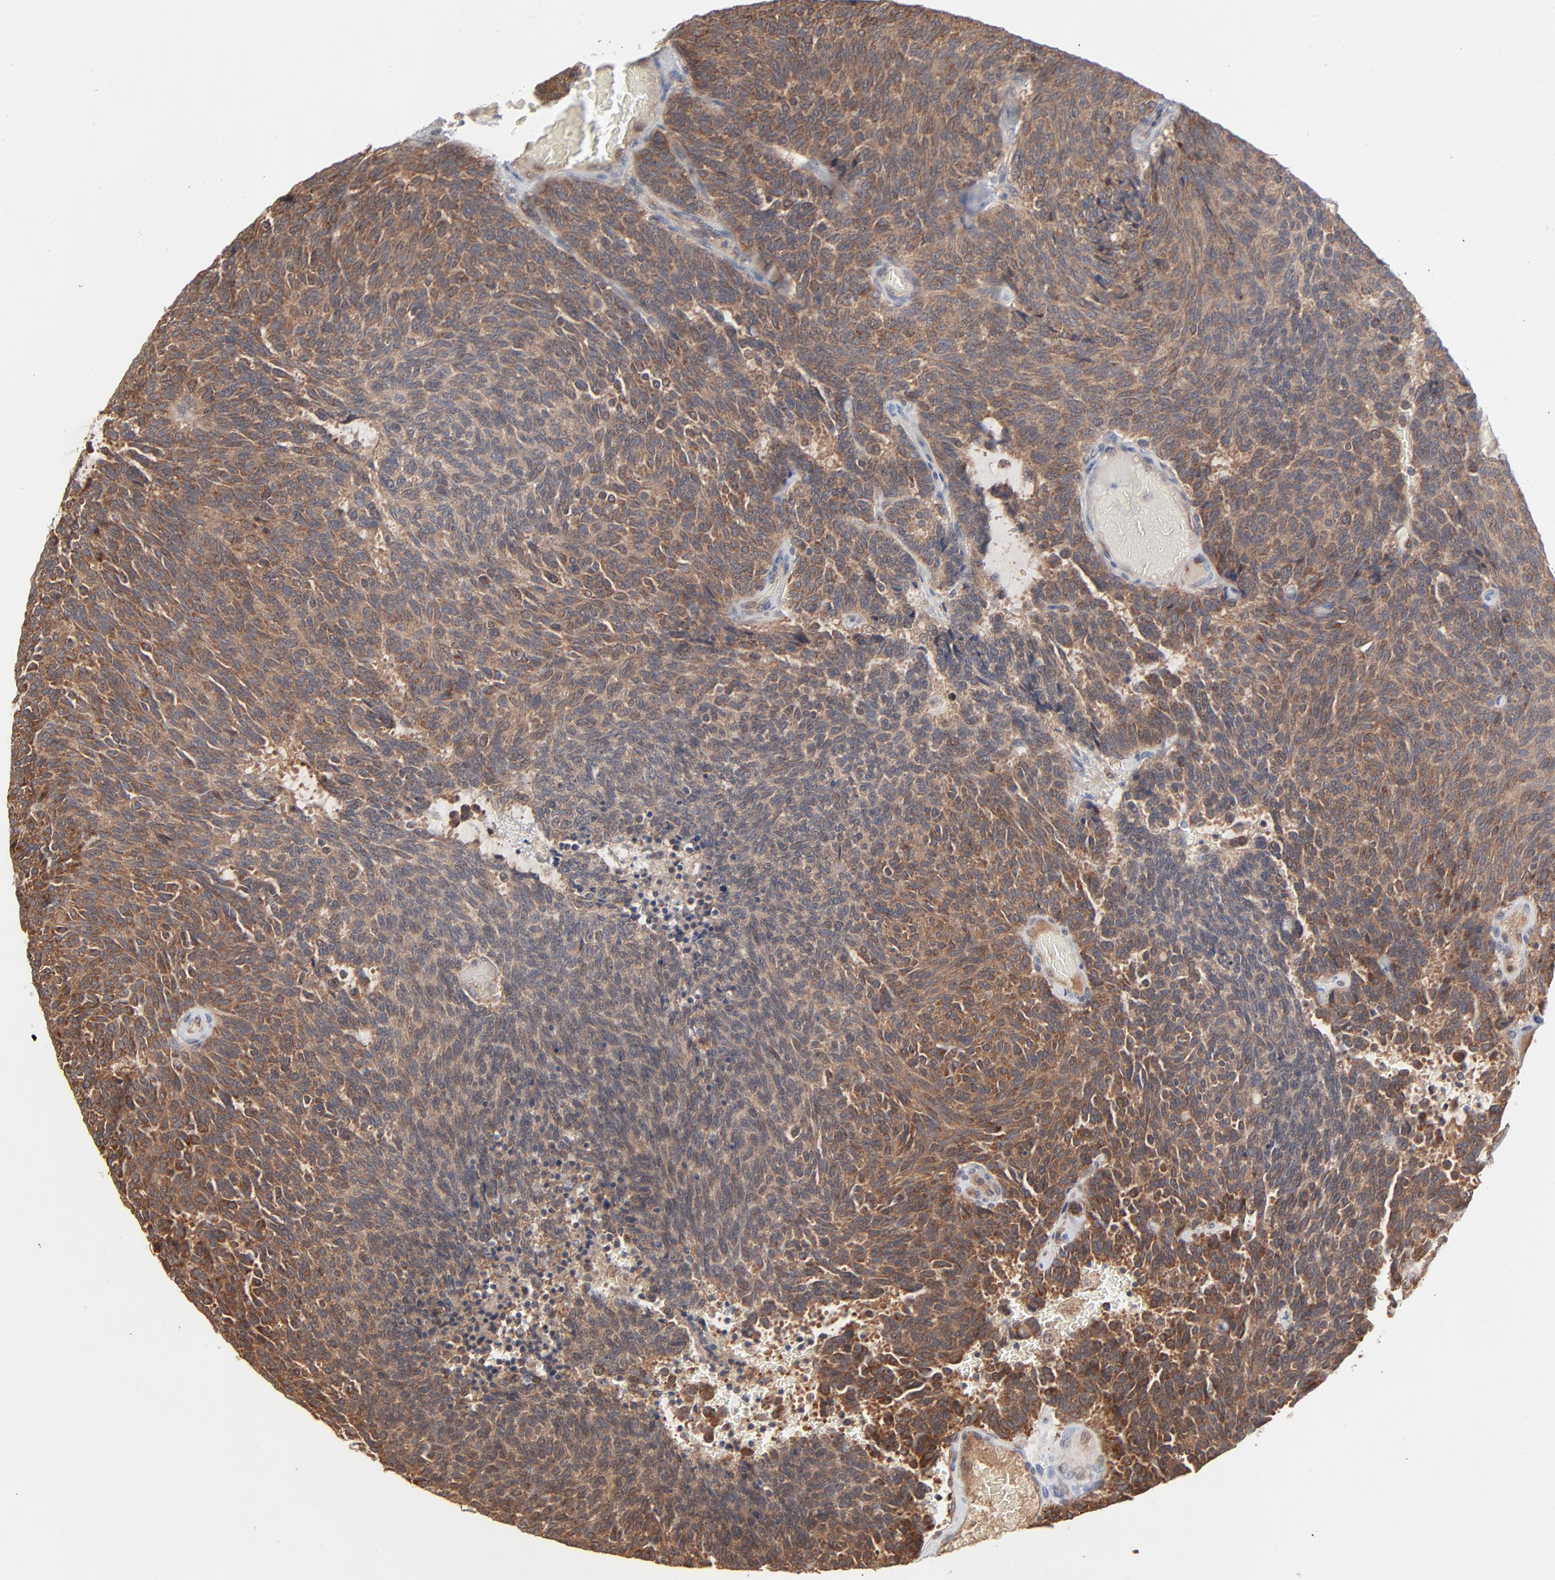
{"staining": {"intensity": "moderate", "quantity": ">75%", "location": "cytoplasmic/membranous"}, "tissue": "carcinoid", "cell_type": "Tumor cells", "image_type": "cancer", "snomed": [{"axis": "morphology", "description": "Carcinoid, malignant, NOS"}, {"axis": "topography", "description": "Pancreas"}], "caption": "Brown immunohistochemical staining in human malignant carcinoid exhibits moderate cytoplasmic/membranous expression in about >75% of tumor cells.", "gene": "ABLIM3", "patient": {"sex": "female", "age": 54}}